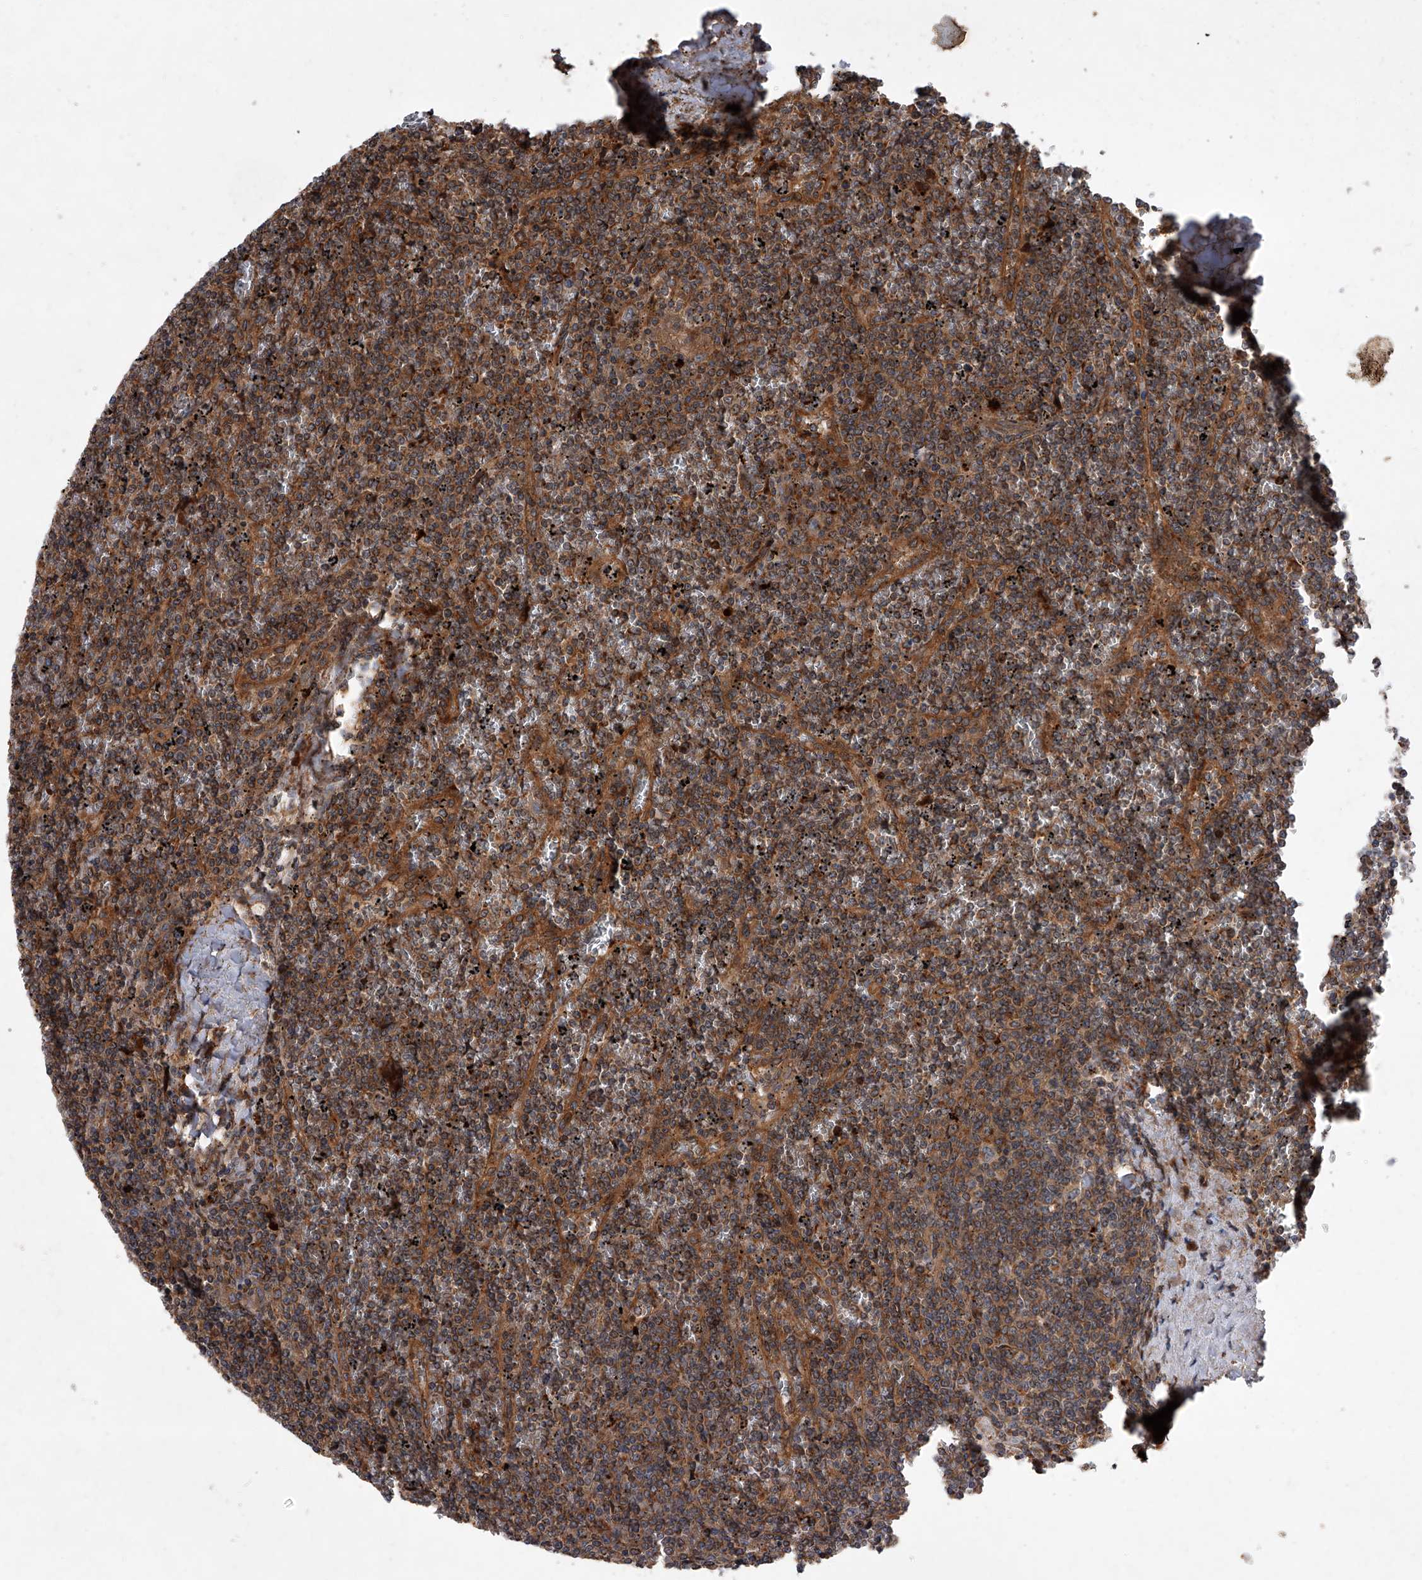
{"staining": {"intensity": "moderate", "quantity": ">75%", "location": "cytoplasmic/membranous"}, "tissue": "lymphoma", "cell_type": "Tumor cells", "image_type": "cancer", "snomed": [{"axis": "morphology", "description": "Malignant lymphoma, non-Hodgkin's type, Low grade"}, {"axis": "topography", "description": "Spleen"}], "caption": "Low-grade malignant lymphoma, non-Hodgkin's type stained with a brown dye shows moderate cytoplasmic/membranous positive positivity in about >75% of tumor cells.", "gene": "USP47", "patient": {"sex": "female", "age": 19}}